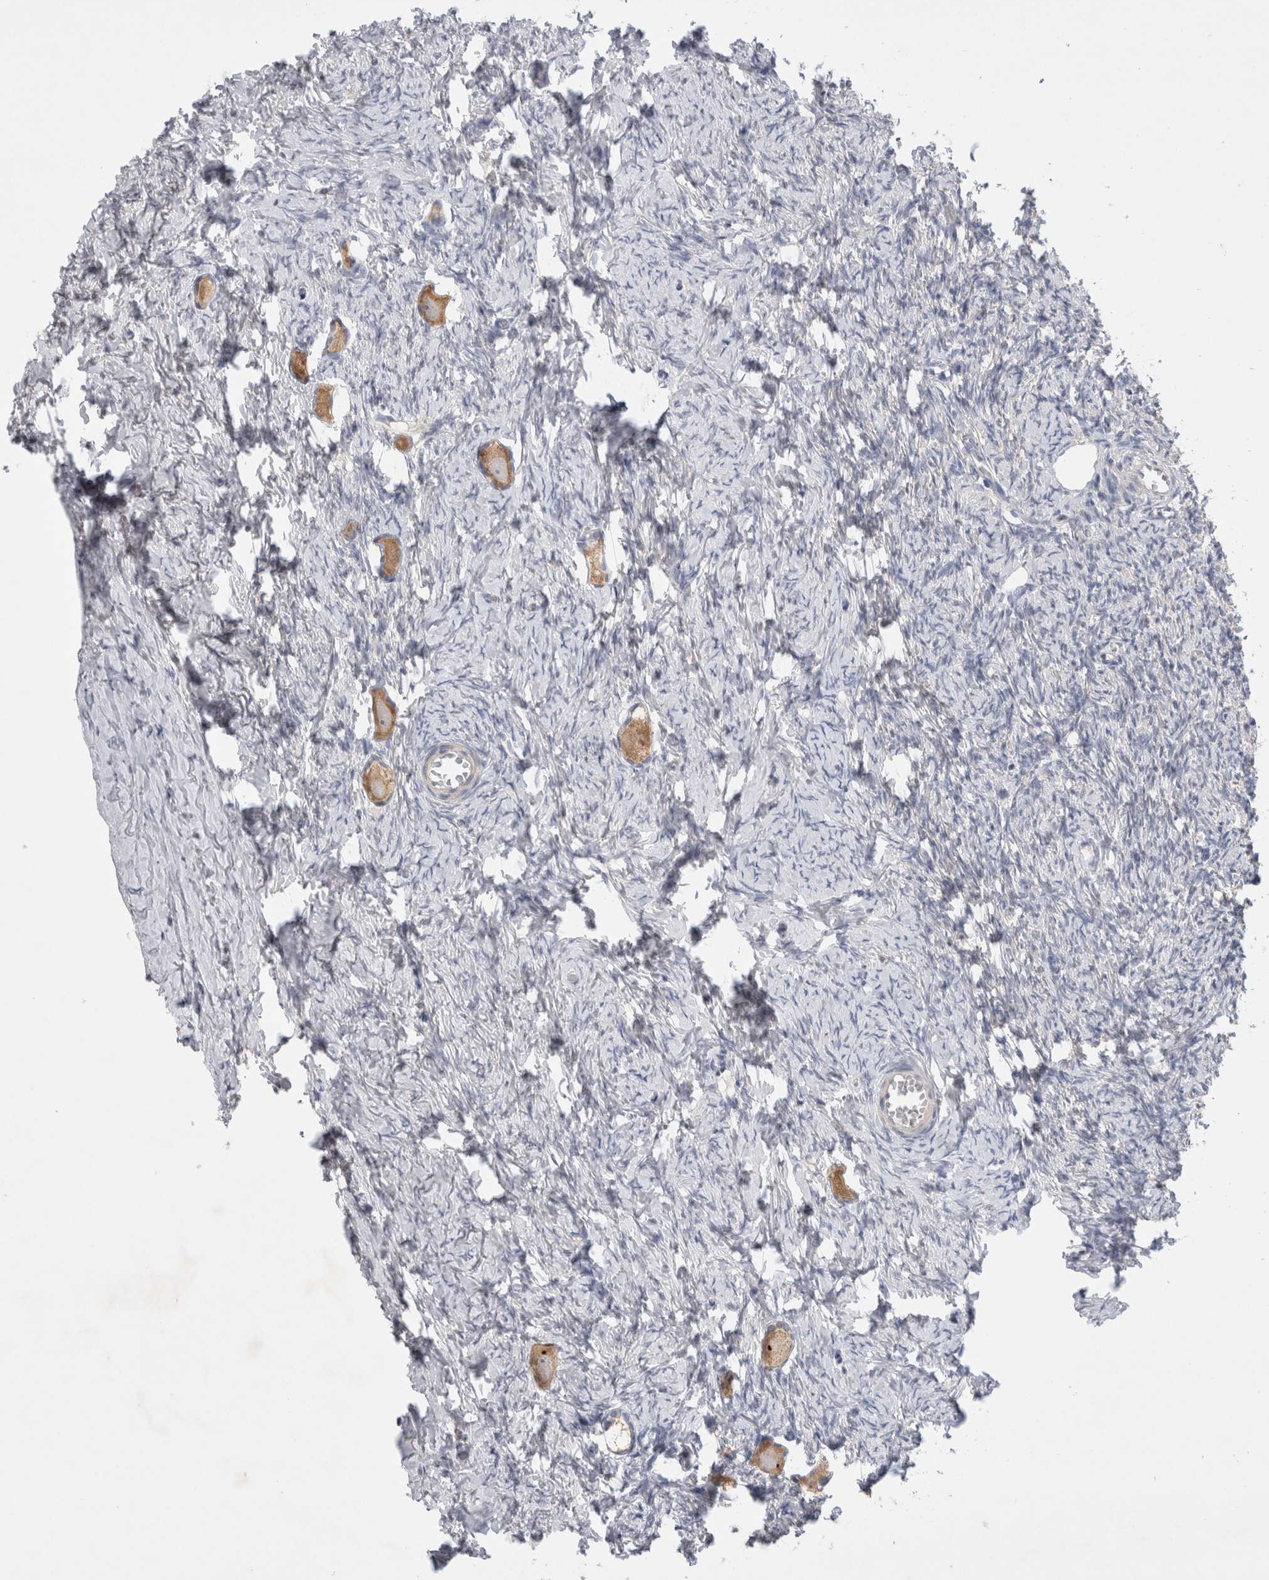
{"staining": {"intensity": "moderate", "quantity": ">75%", "location": "cytoplasmic/membranous"}, "tissue": "ovary", "cell_type": "Follicle cells", "image_type": "normal", "snomed": [{"axis": "morphology", "description": "Normal tissue, NOS"}, {"axis": "topography", "description": "Ovary"}], "caption": "Ovary stained with a protein marker demonstrates moderate staining in follicle cells.", "gene": "WIPF2", "patient": {"sex": "female", "age": 27}}